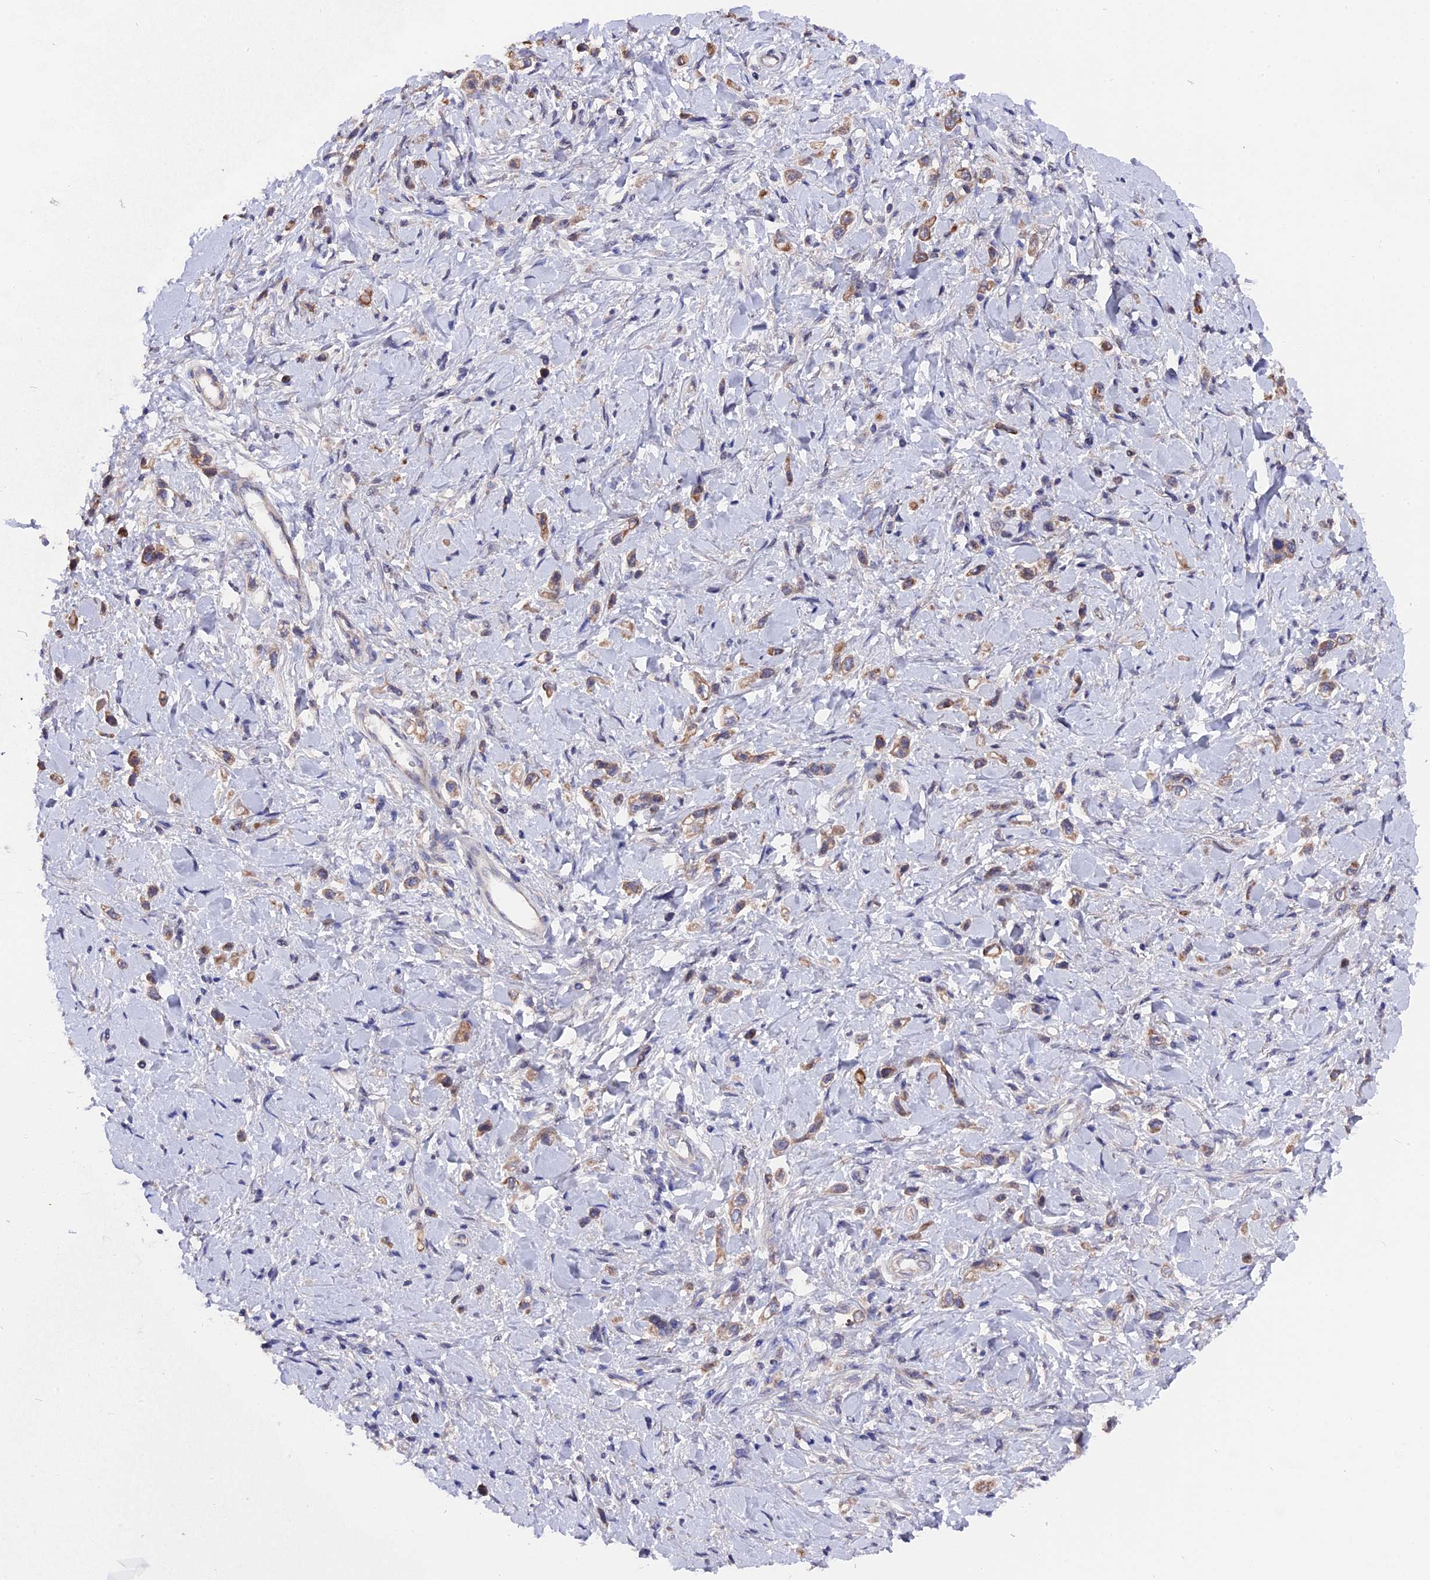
{"staining": {"intensity": "moderate", "quantity": ">75%", "location": "cytoplasmic/membranous"}, "tissue": "stomach cancer", "cell_type": "Tumor cells", "image_type": "cancer", "snomed": [{"axis": "morphology", "description": "Adenocarcinoma, NOS"}, {"axis": "topography", "description": "Stomach"}], "caption": "There is medium levels of moderate cytoplasmic/membranous staining in tumor cells of adenocarcinoma (stomach), as demonstrated by immunohistochemical staining (brown color).", "gene": "ZCCHC2", "patient": {"sex": "female", "age": 65}}